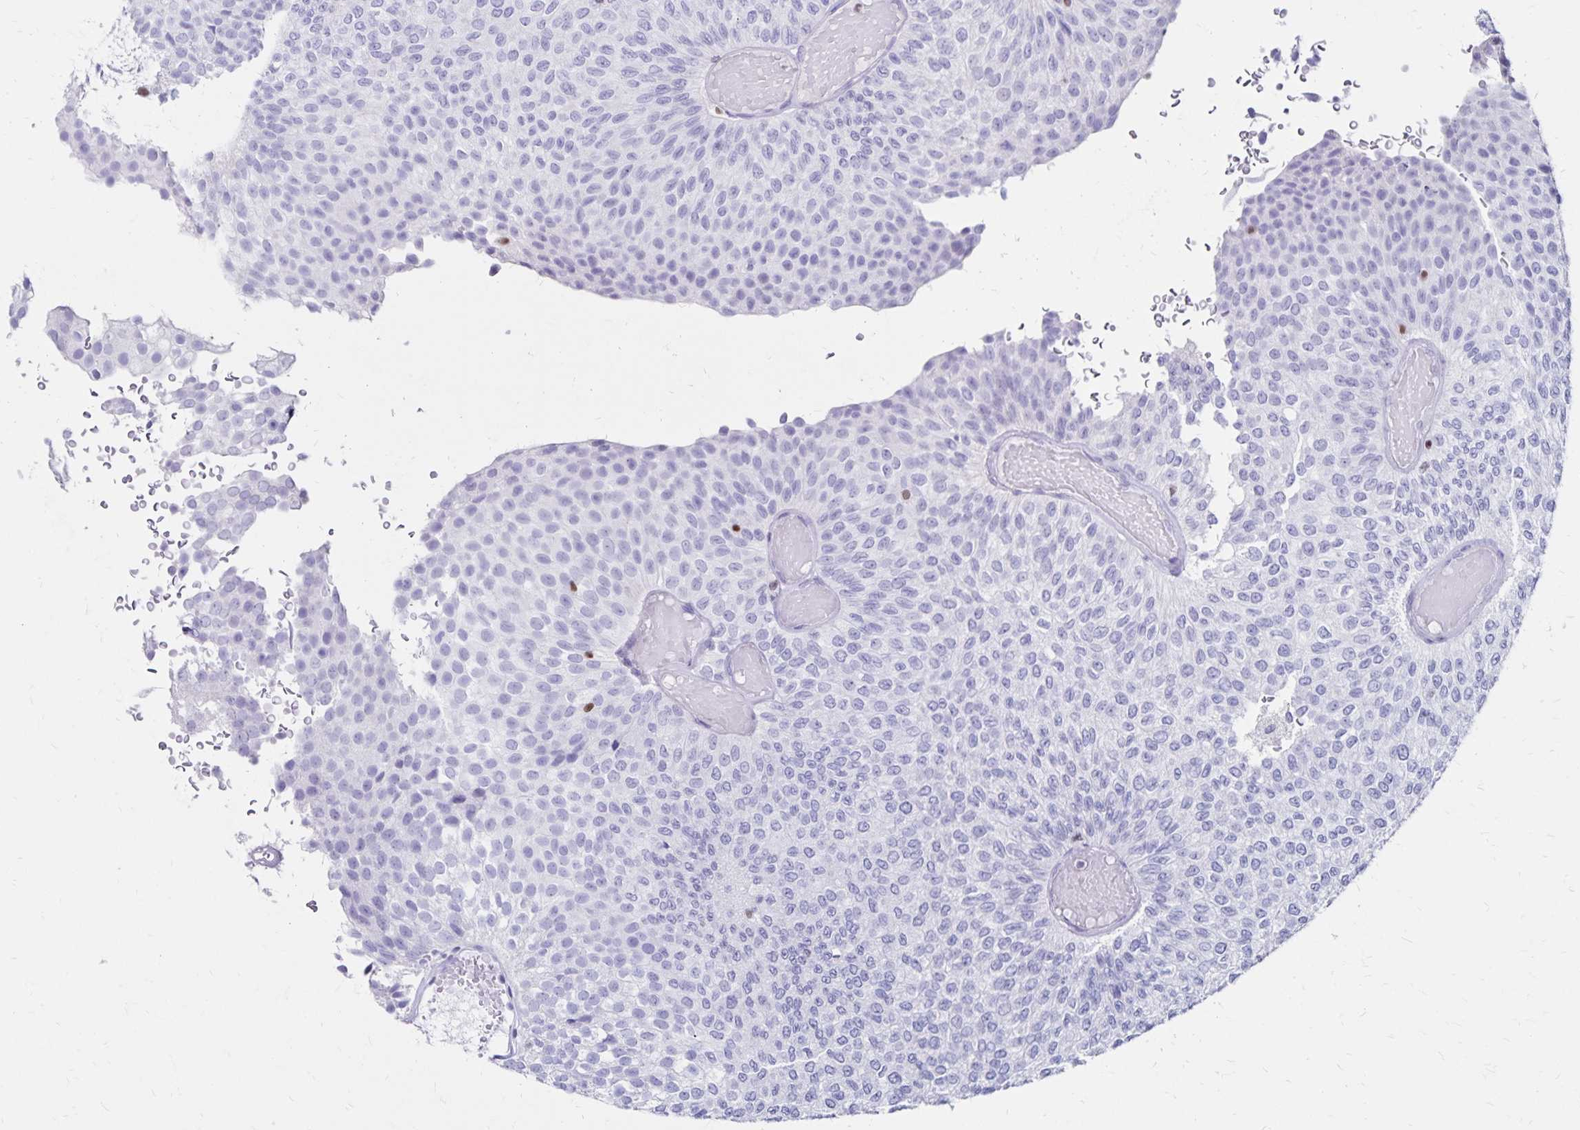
{"staining": {"intensity": "negative", "quantity": "none", "location": "none"}, "tissue": "urothelial cancer", "cell_type": "Tumor cells", "image_type": "cancer", "snomed": [{"axis": "morphology", "description": "Urothelial carcinoma, Low grade"}, {"axis": "topography", "description": "Urinary bladder"}], "caption": "Immunohistochemistry (IHC) histopathology image of neoplastic tissue: human urothelial cancer stained with DAB (3,3'-diaminobenzidine) reveals no significant protein expression in tumor cells.", "gene": "IKZF1", "patient": {"sex": "male", "age": 78}}